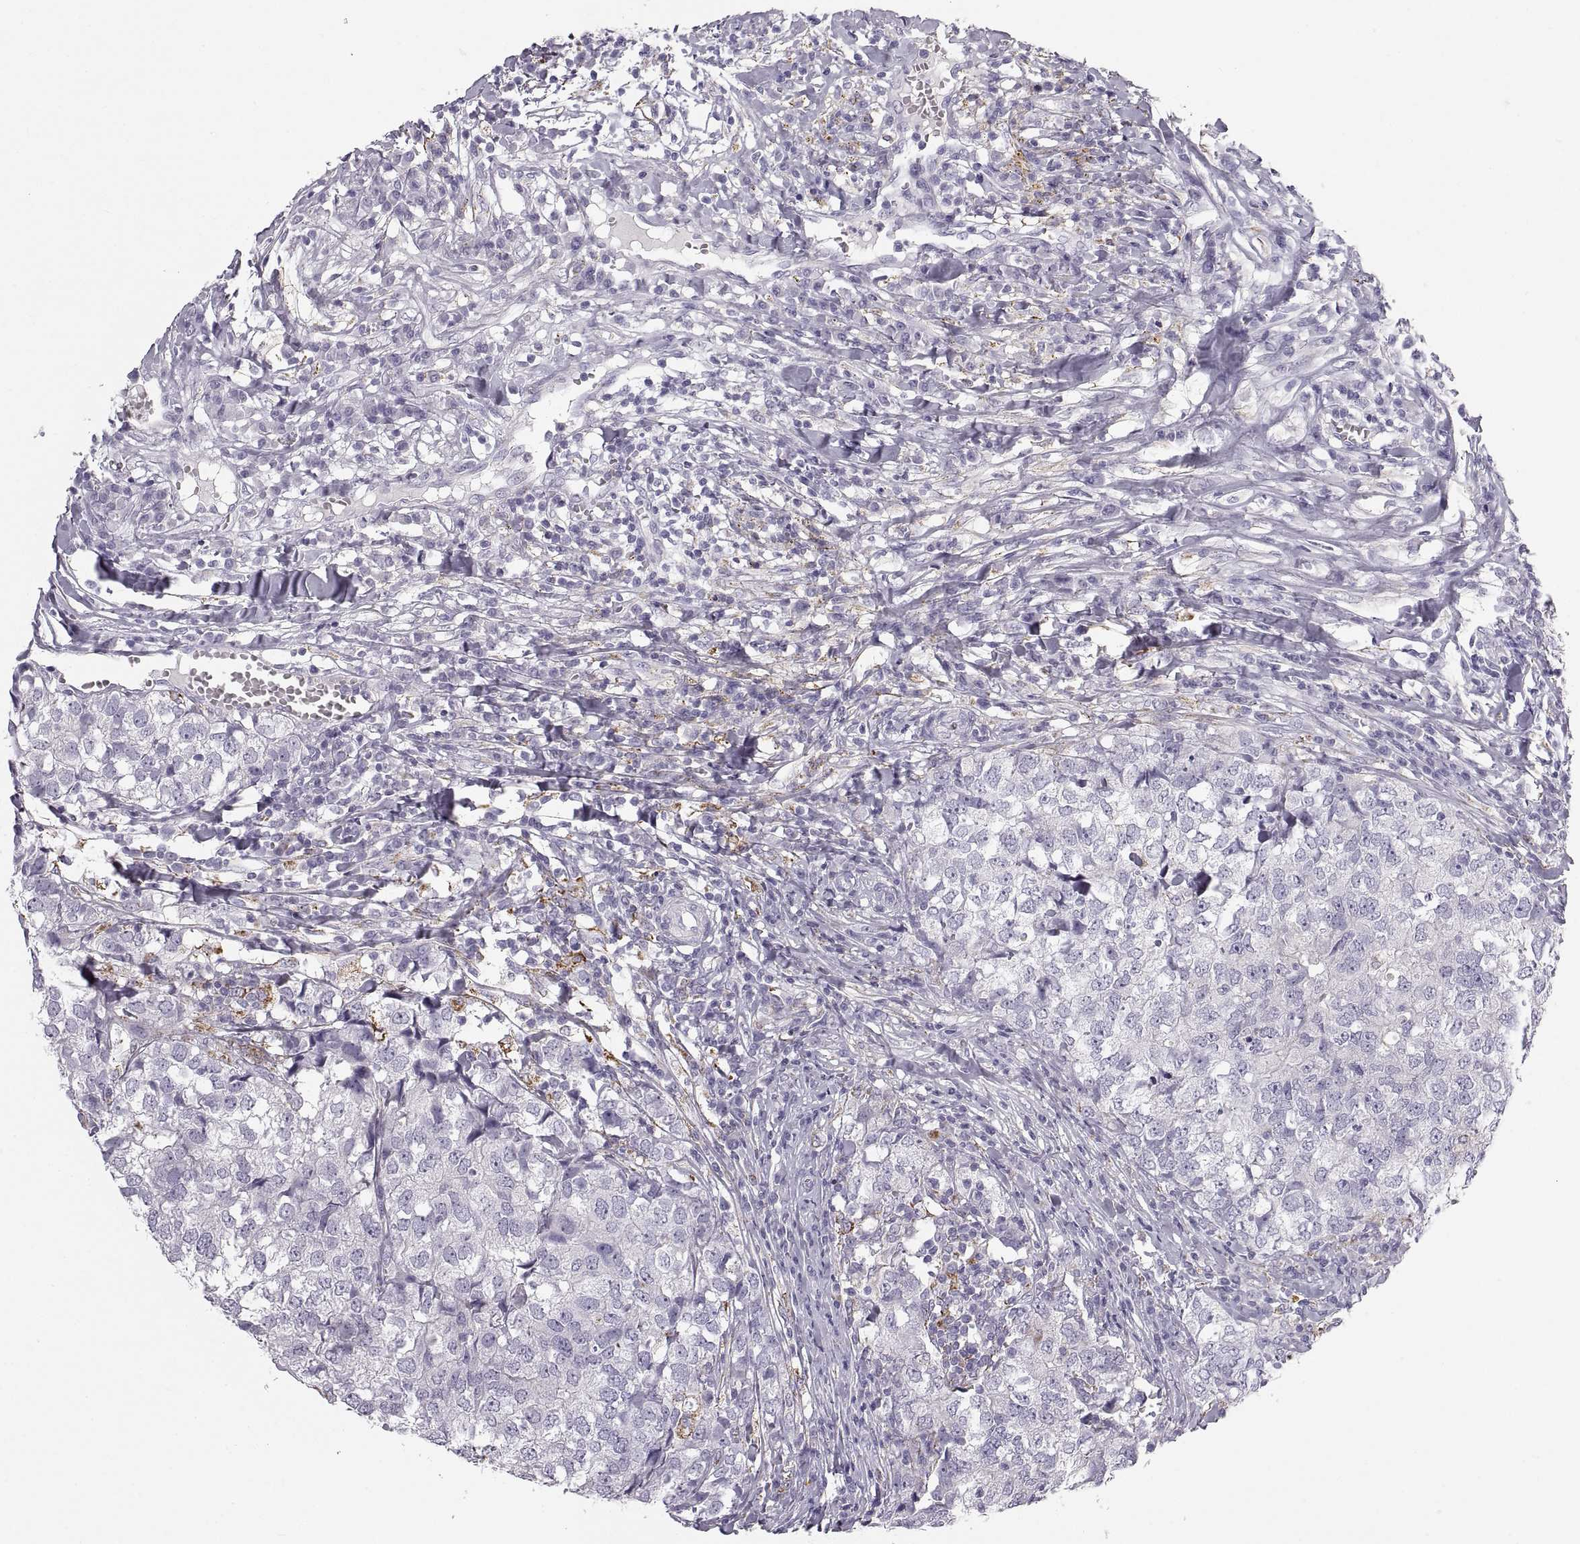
{"staining": {"intensity": "negative", "quantity": "none", "location": "none"}, "tissue": "breast cancer", "cell_type": "Tumor cells", "image_type": "cancer", "snomed": [{"axis": "morphology", "description": "Duct carcinoma"}, {"axis": "topography", "description": "Breast"}], "caption": "The immunohistochemistry photomicrograph has no significant positivity in tumor cells of breast cancer (invasive ductal carcinoma) tissue. Nuclei are stained in blue.", "gene": "COL9A3", "patient": {"sex": "female", "age": 30}}